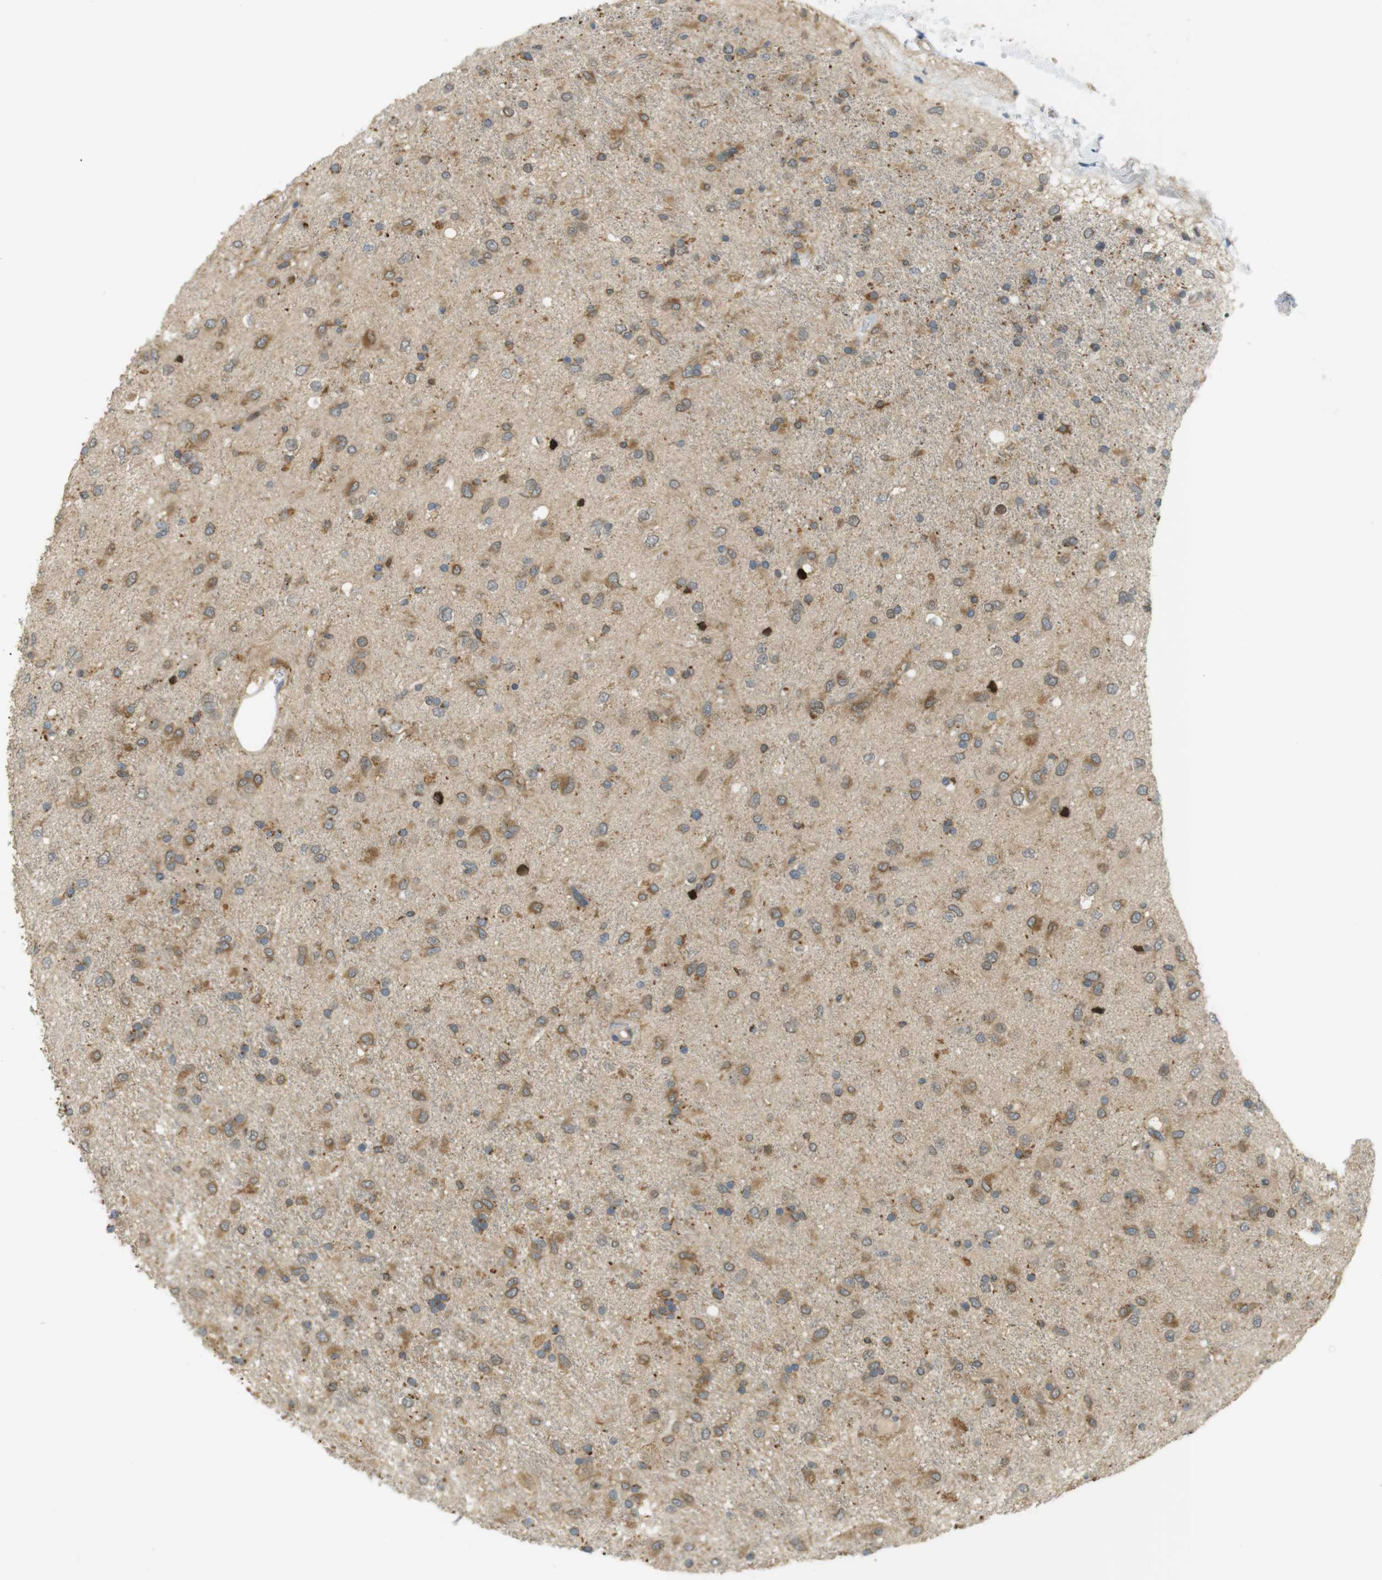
{"staining": {"intensity": "moderate", "quantity": ">75%", "location": "cytoplasmic/membranous"}, "tissue": "glioma", "cell_type": "Tumor cells", "image_type": "cancer", "snomed": [{"axis": "morphology", "description": "Glioma, malignant, Low grade"}, {"axis": "topography", "description": "Brain"}], "caption": "A medium amount of moderate cytoplasmic/membranous staining is identified in approximately >75% of tumor cells in glioma tissue.", "gene": "CLRN3", "patient": {"sex": "male", "age": 77}}